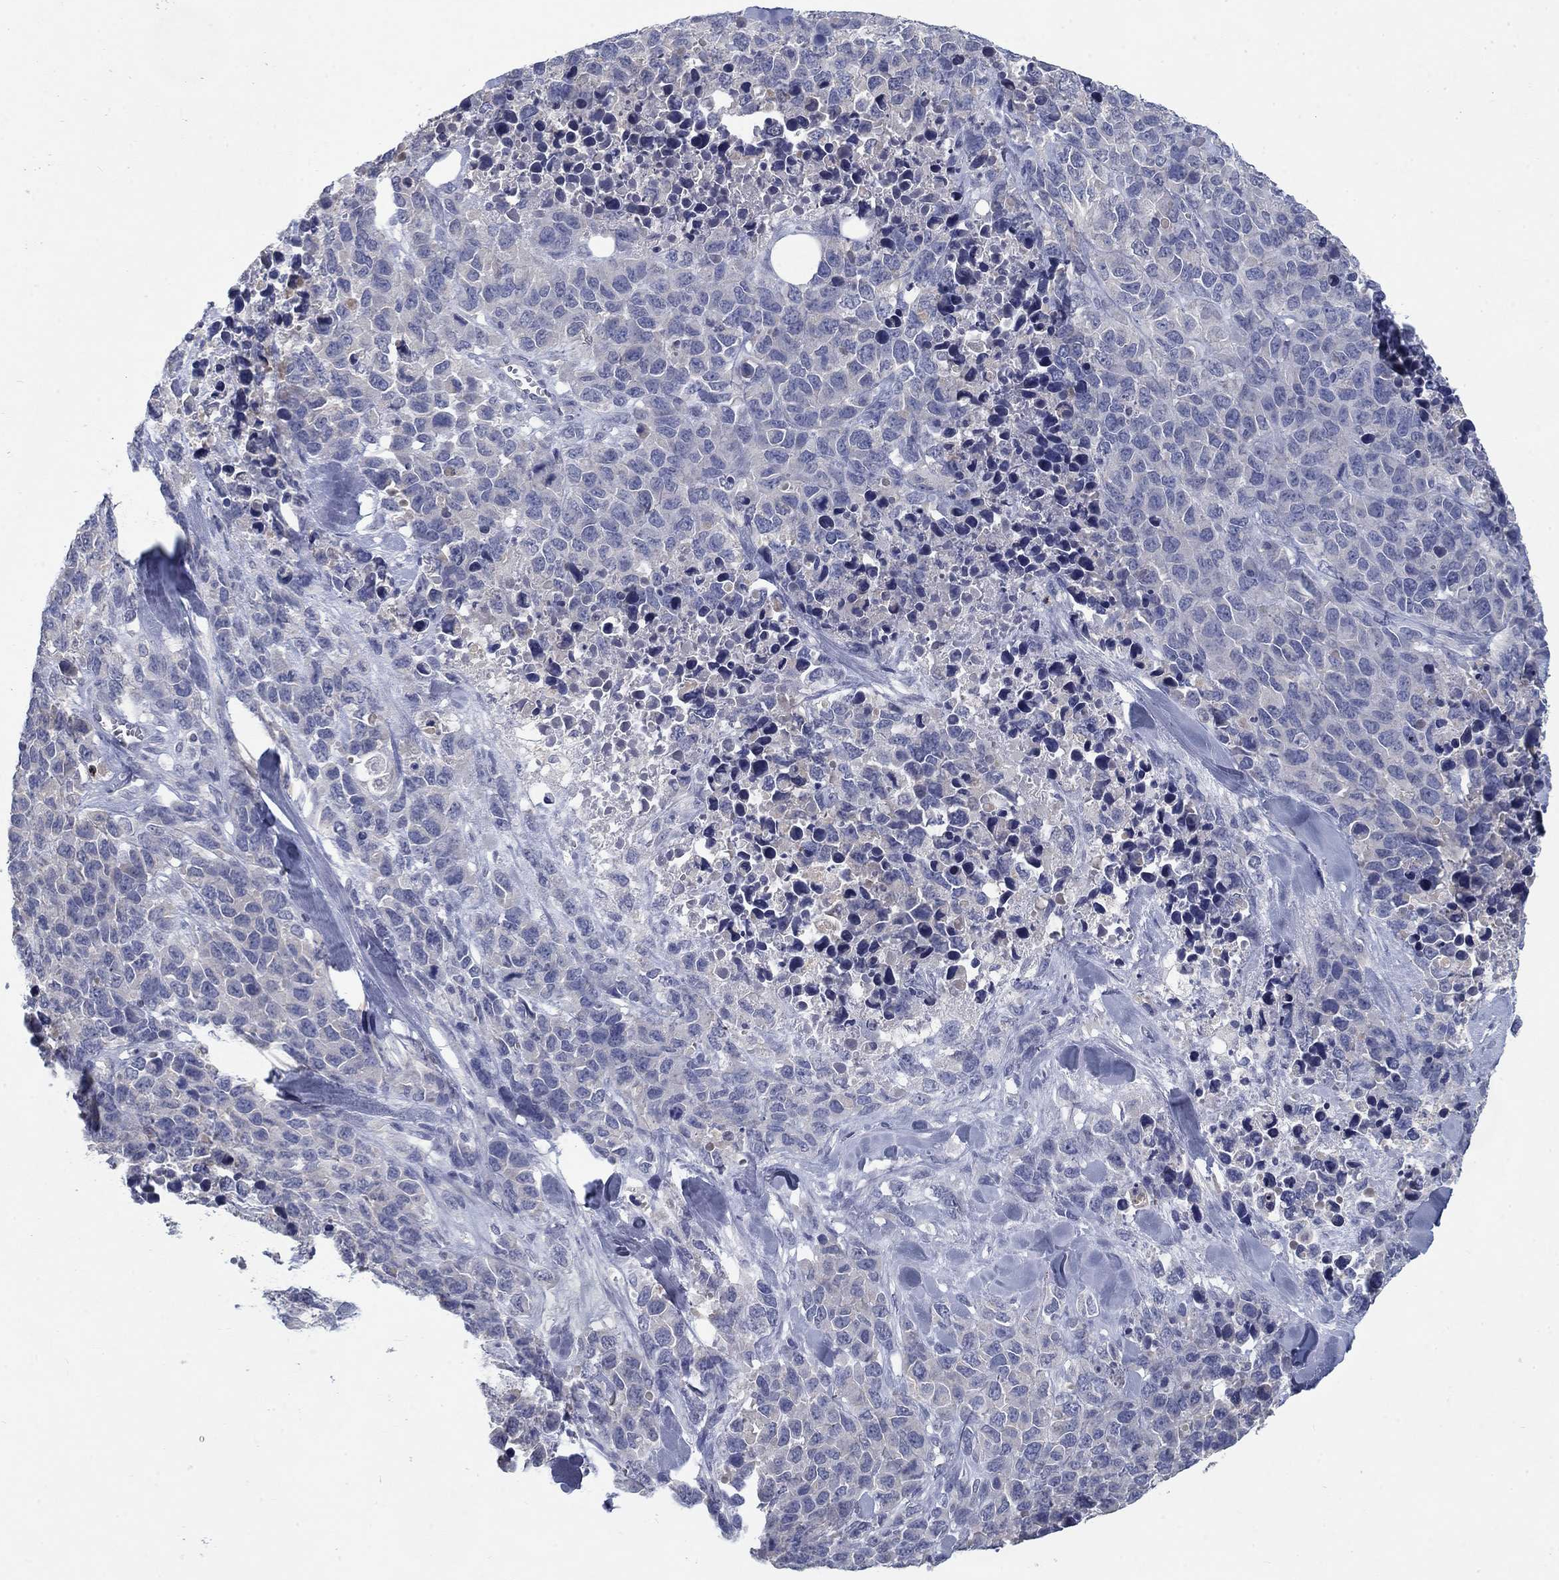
{"staining": {"intensity": "negative", "quantity": "none", "location": "none"}, "tissue": "melanoma", "cell_type": "Tumor cells", "image_type": "cancer", "snomed": [{"axis": "morphology", "description": "Malignant melanoma, Metastatic site"}, {"axis": "topography", "description": "Skin"}], "caption": "Tumor cells show no significant protein staining in melanoma.", "gene": "GZMA", "patient": {"sex": "male", "age": 84}}